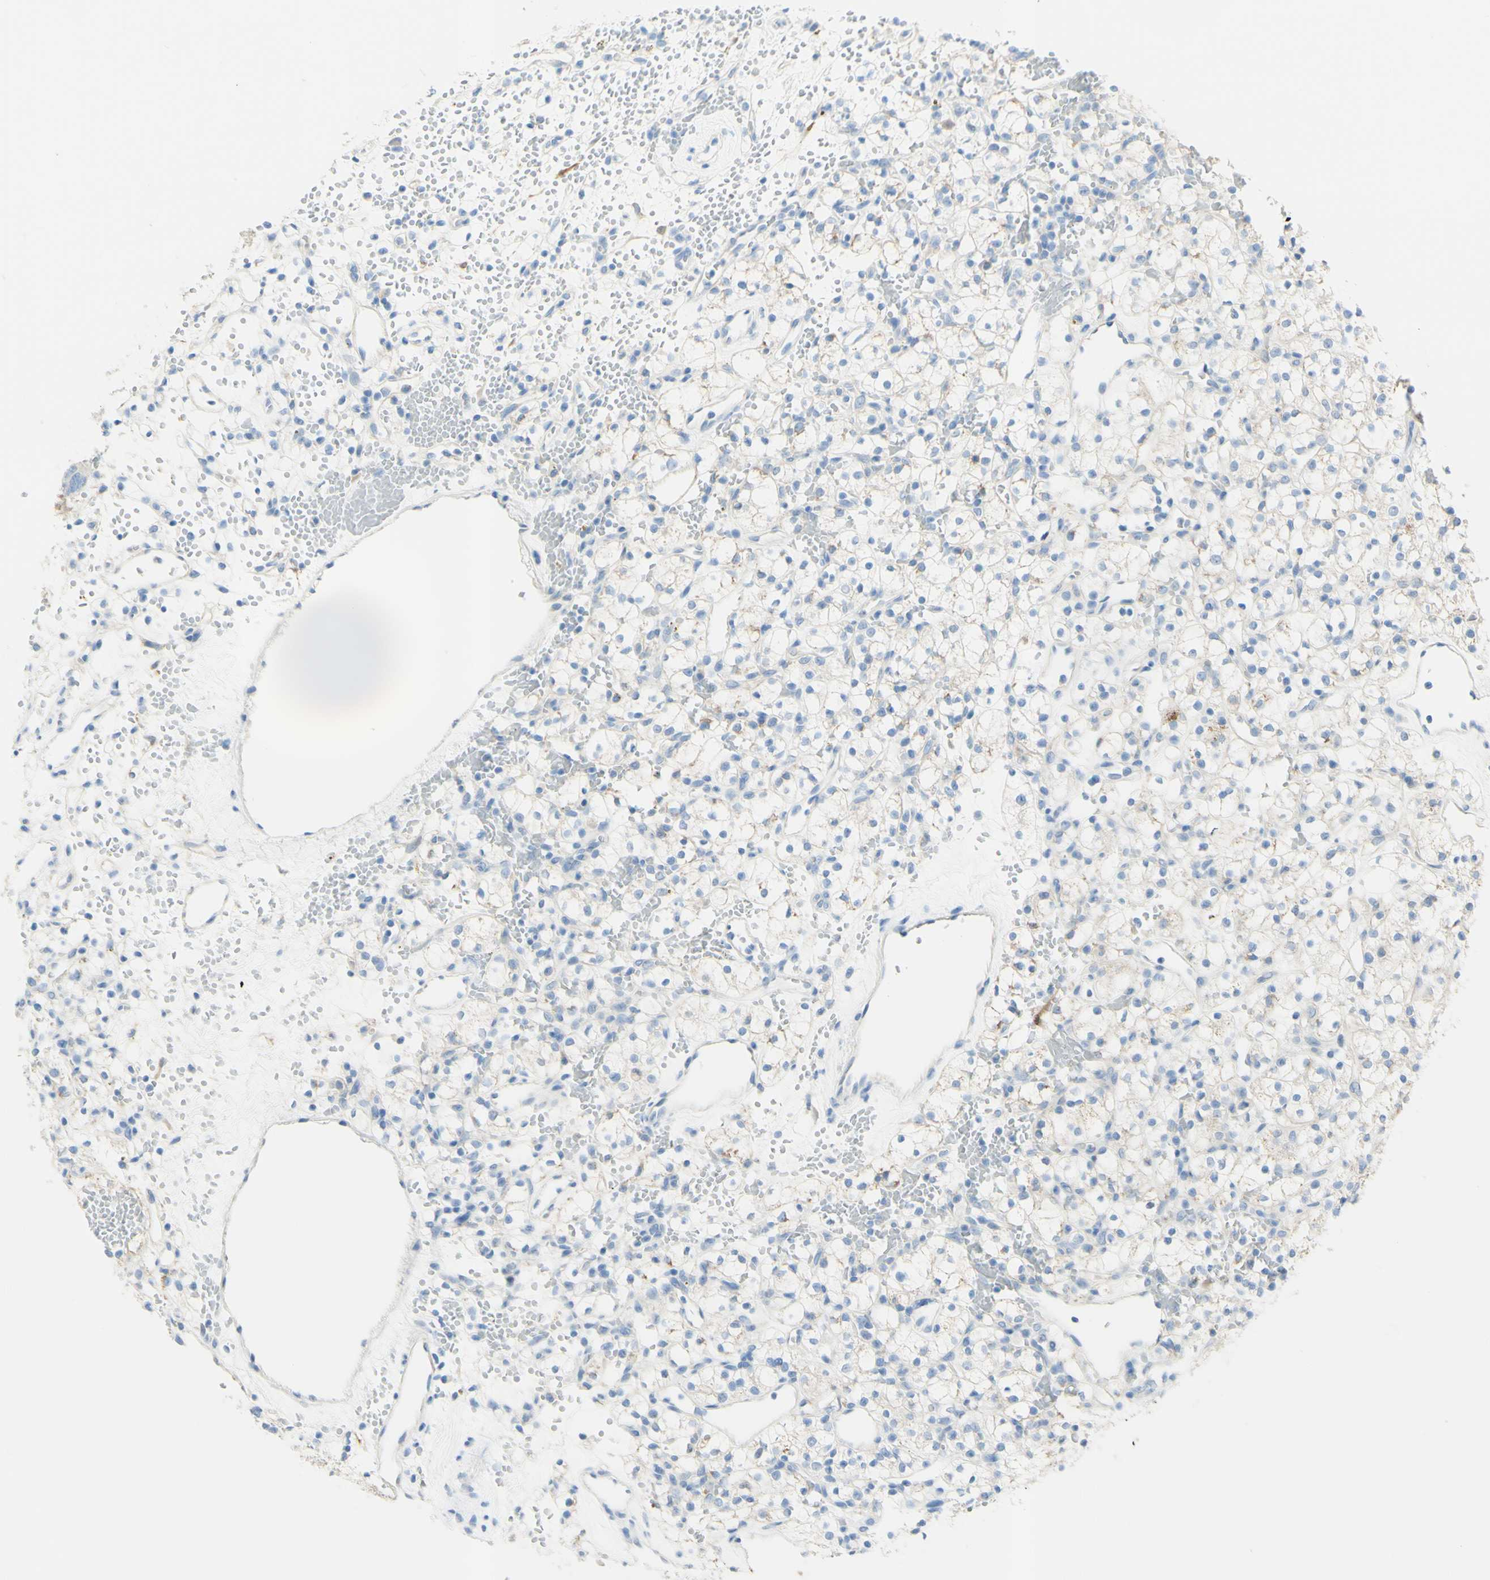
{"staining": {"intensity": "negative", "quantity": "none", "location": "none"}, "tissue": "renal cancer", "cell_type": "Tumor cells", "image_type": "cancer", "snomed": [{"axis": "morphology", "description": "Adenocarcinoma, NOS"}, {"axis": "topography", "description": "Kidney"}], "caption": "This image is of renal adenocarcinoma stained with IHC to label a protein in brown with the nuclei are counter-stained blue. There is no staining in tumor cells.", "gene": "TSPAN1", "patient": {"sex": "female", "age": 60}}